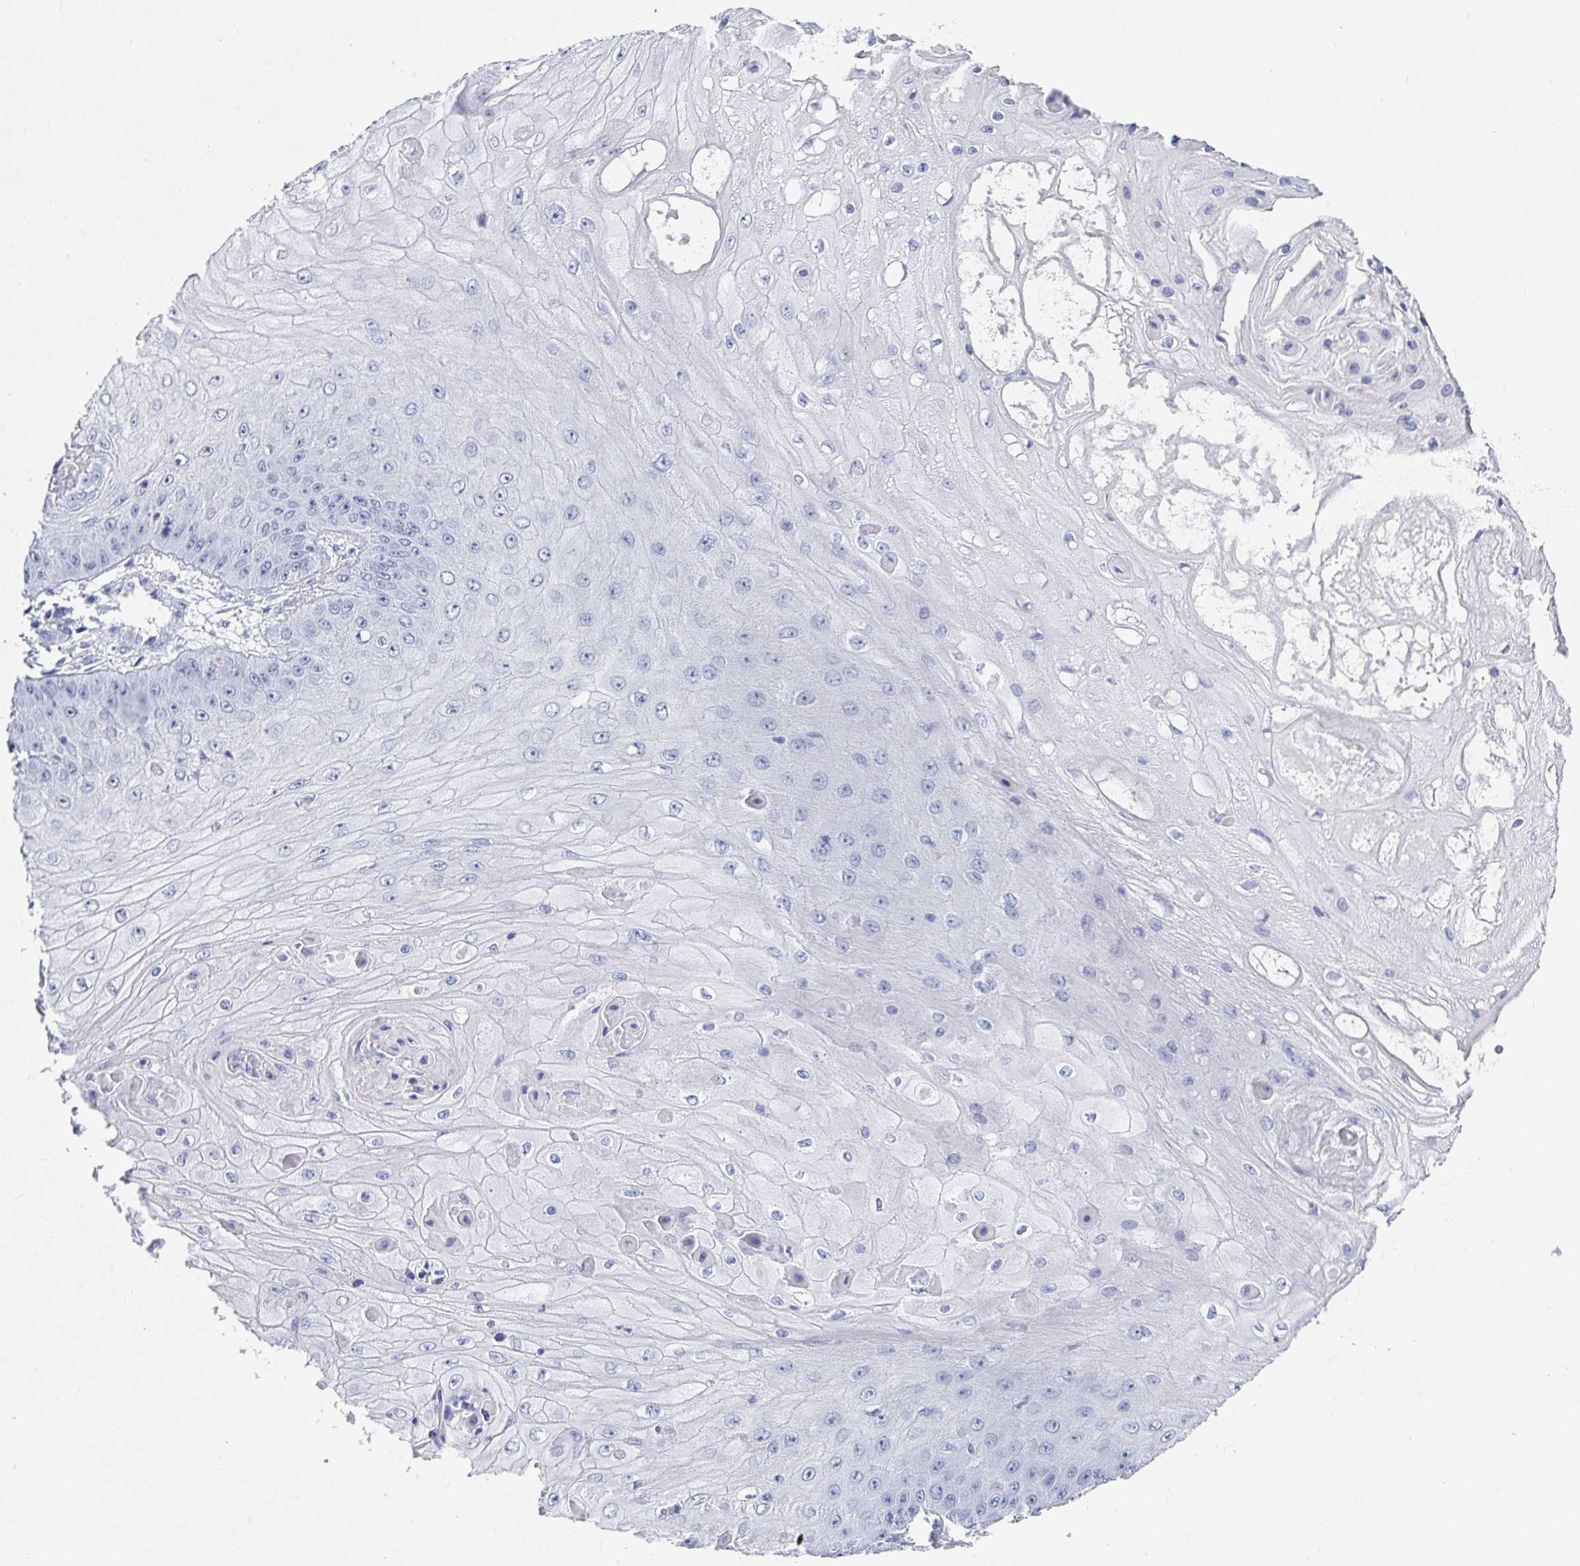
{"staining": {"intensity": "negative", "quantity": "none", "location": "none"}, "tissue": "skin cancer", "cell_type": "Tumor cells", "image_type": "cancer", "snomed": [{"axis": "morphology", "description": "Squamous cell carcinoma, NOS"}, {"axis": "topography", "description": "Skin"}], "caption": "Histopathology image shows no protein expression in tumor cells of squamous cell carcinoma (skin) tissue.", "gene": "GRIA1", "patient": {"sex": "male", "age": 70}}